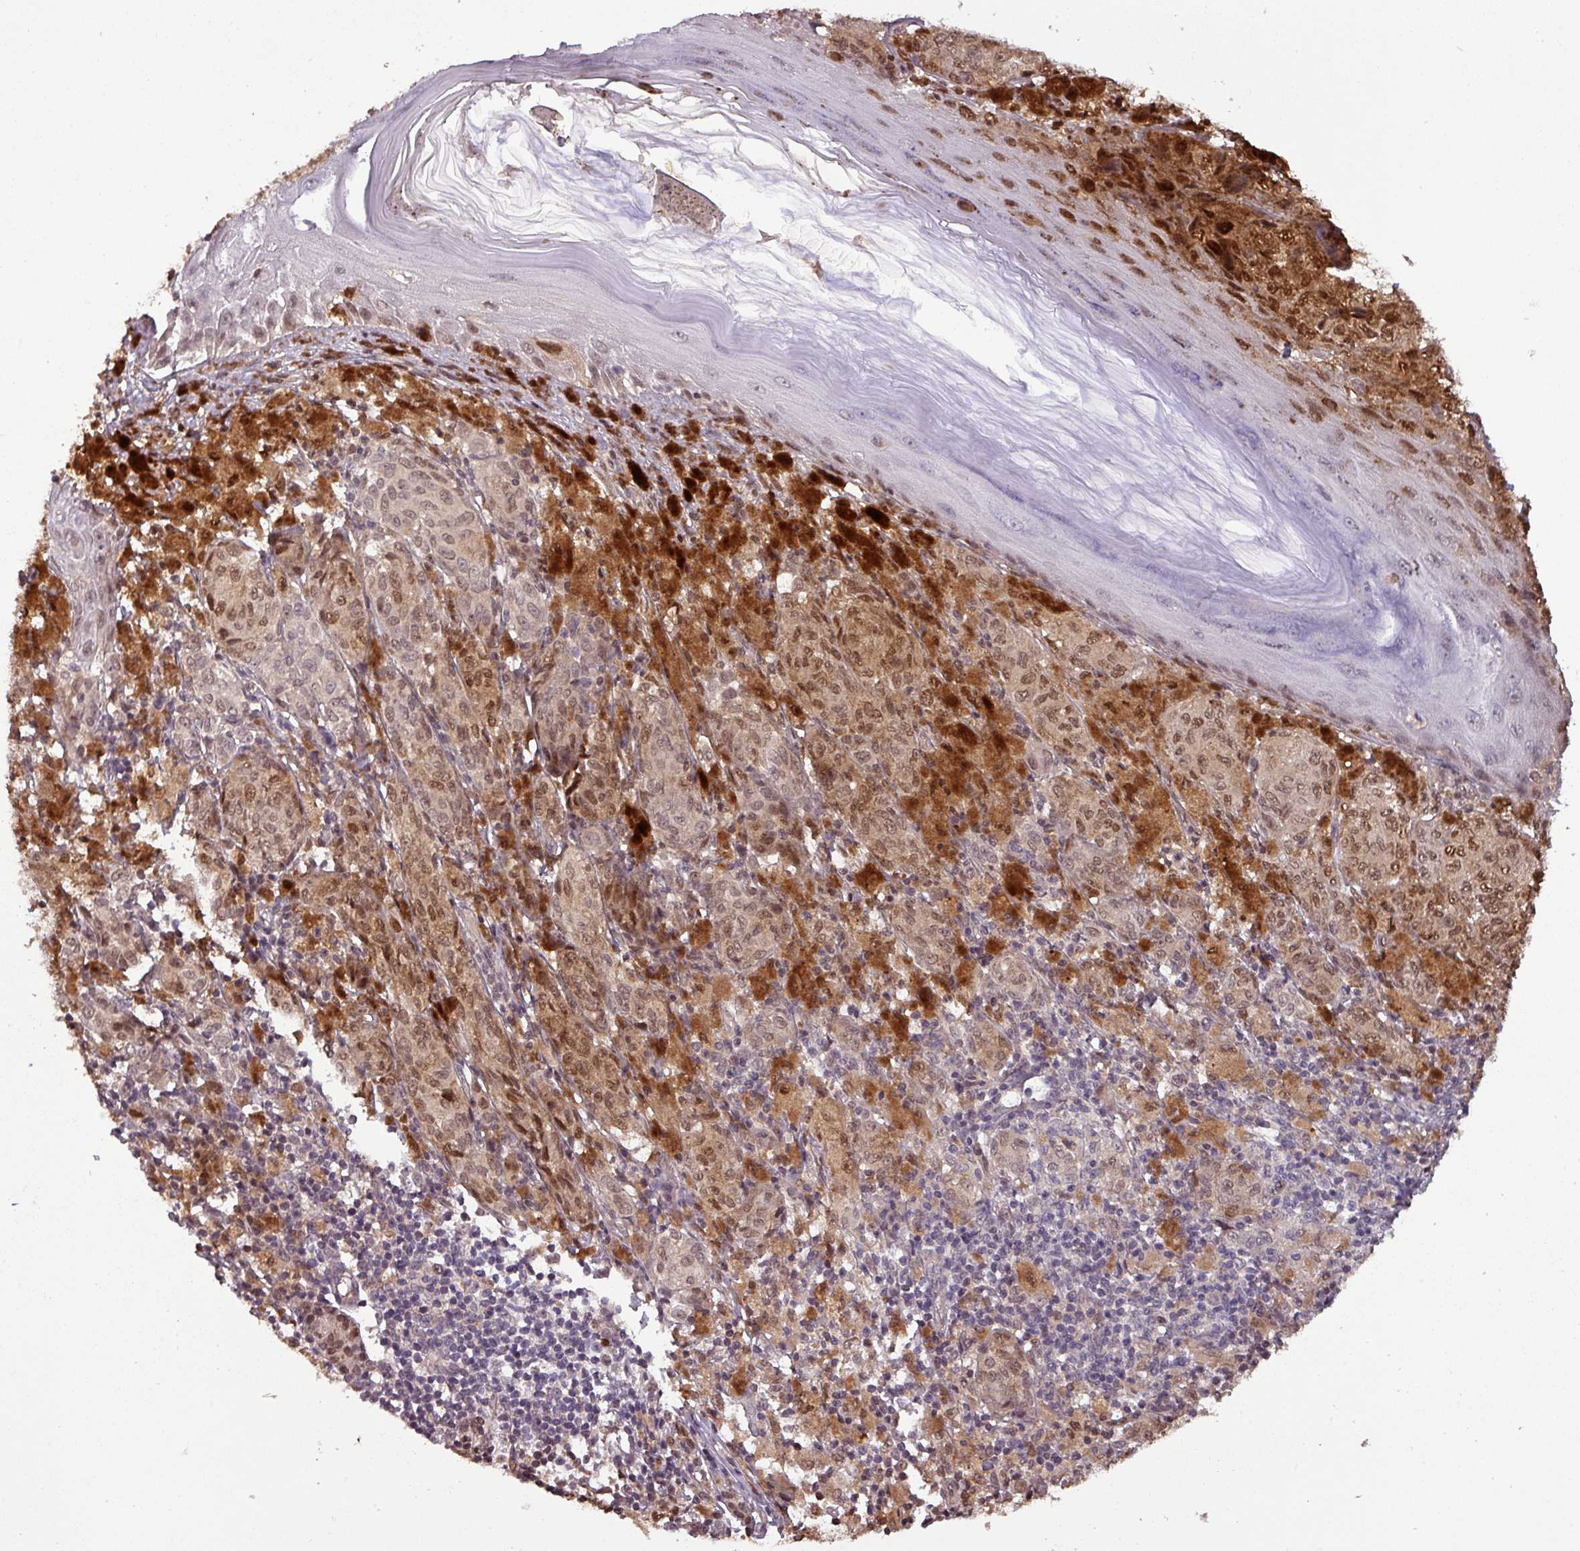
{"staining": {"intensity": "moderate", "quantity": ">75%", "location": "cytoplasmic/membranous,nuclear"}, "tissue": "melanoma", "cell_type": "Tumor cells", "image_type": "cancer", "snomed": [{"axis": "morphology", "description": "Malignant melanoma, NOS"}, {"axis": "topography", "description": "Skin"}], "caption": "Protein staining of melanoma tissue demonstrates moderate cytoplasmic/membranous and nuclear expression in about >75% of tumor cells. Immunohistochemistry stains the protein in brown and the nuclei are stained blue.", "gene": "NOB1", "patient": {"sex": "male", "age": 42}}